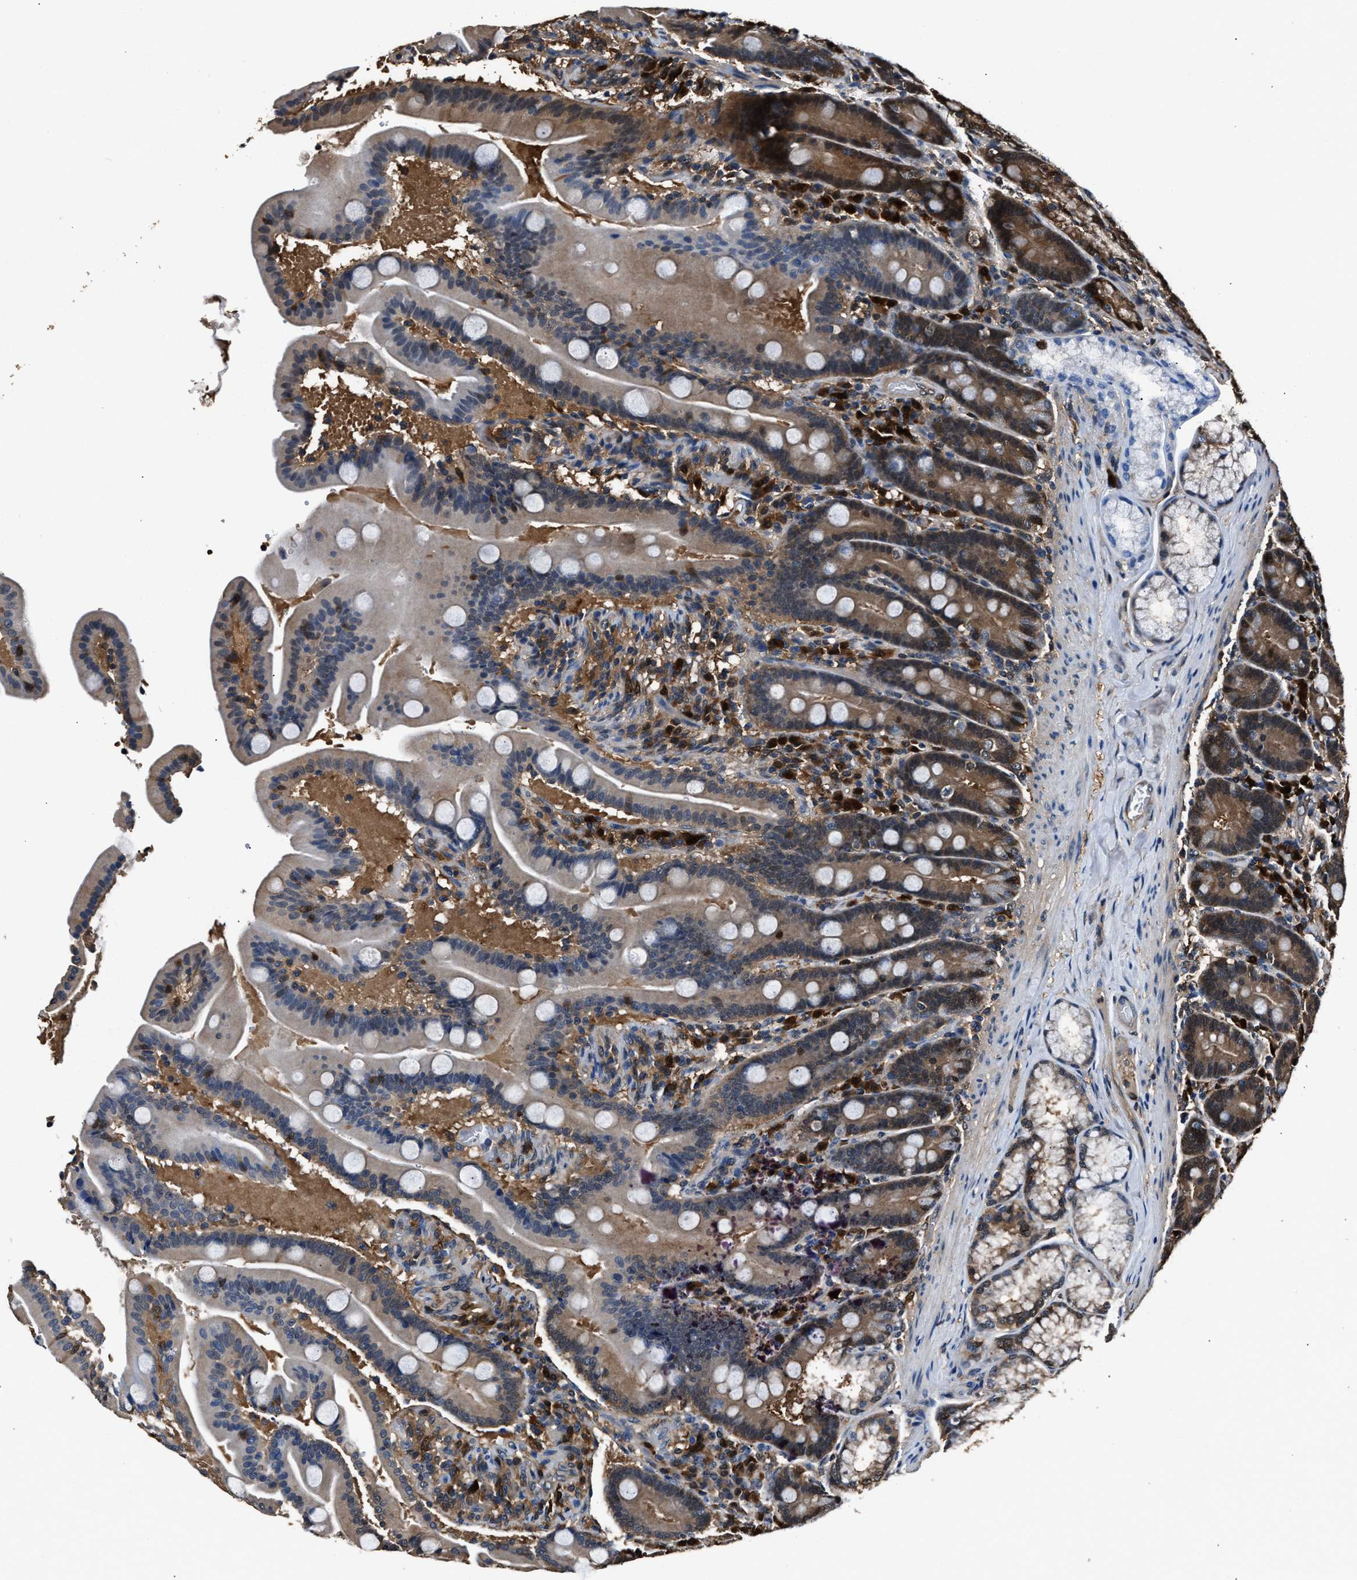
{"staining": {"intensity": "moderate", "quantity": ">75%", "location": "cytoplasmic/membranous"}, "tissue": "duodenum", "cell_type": "Glandular cells", "image_type": "normal", "snomed": [{"axis": "morphology", "description": "Normal tissue, NOS"}, {"axis": "topography", "description": "Duodenum"}], "caption": "A photomicrograph showing moderate cytoplasmic/membranous positivity in about >75% of glandular cells in benign duodenum, as visualized by brown immunohistochemical staining.", "gene": "GSTP1", "patient": {"sex": "male", "age": 54}}